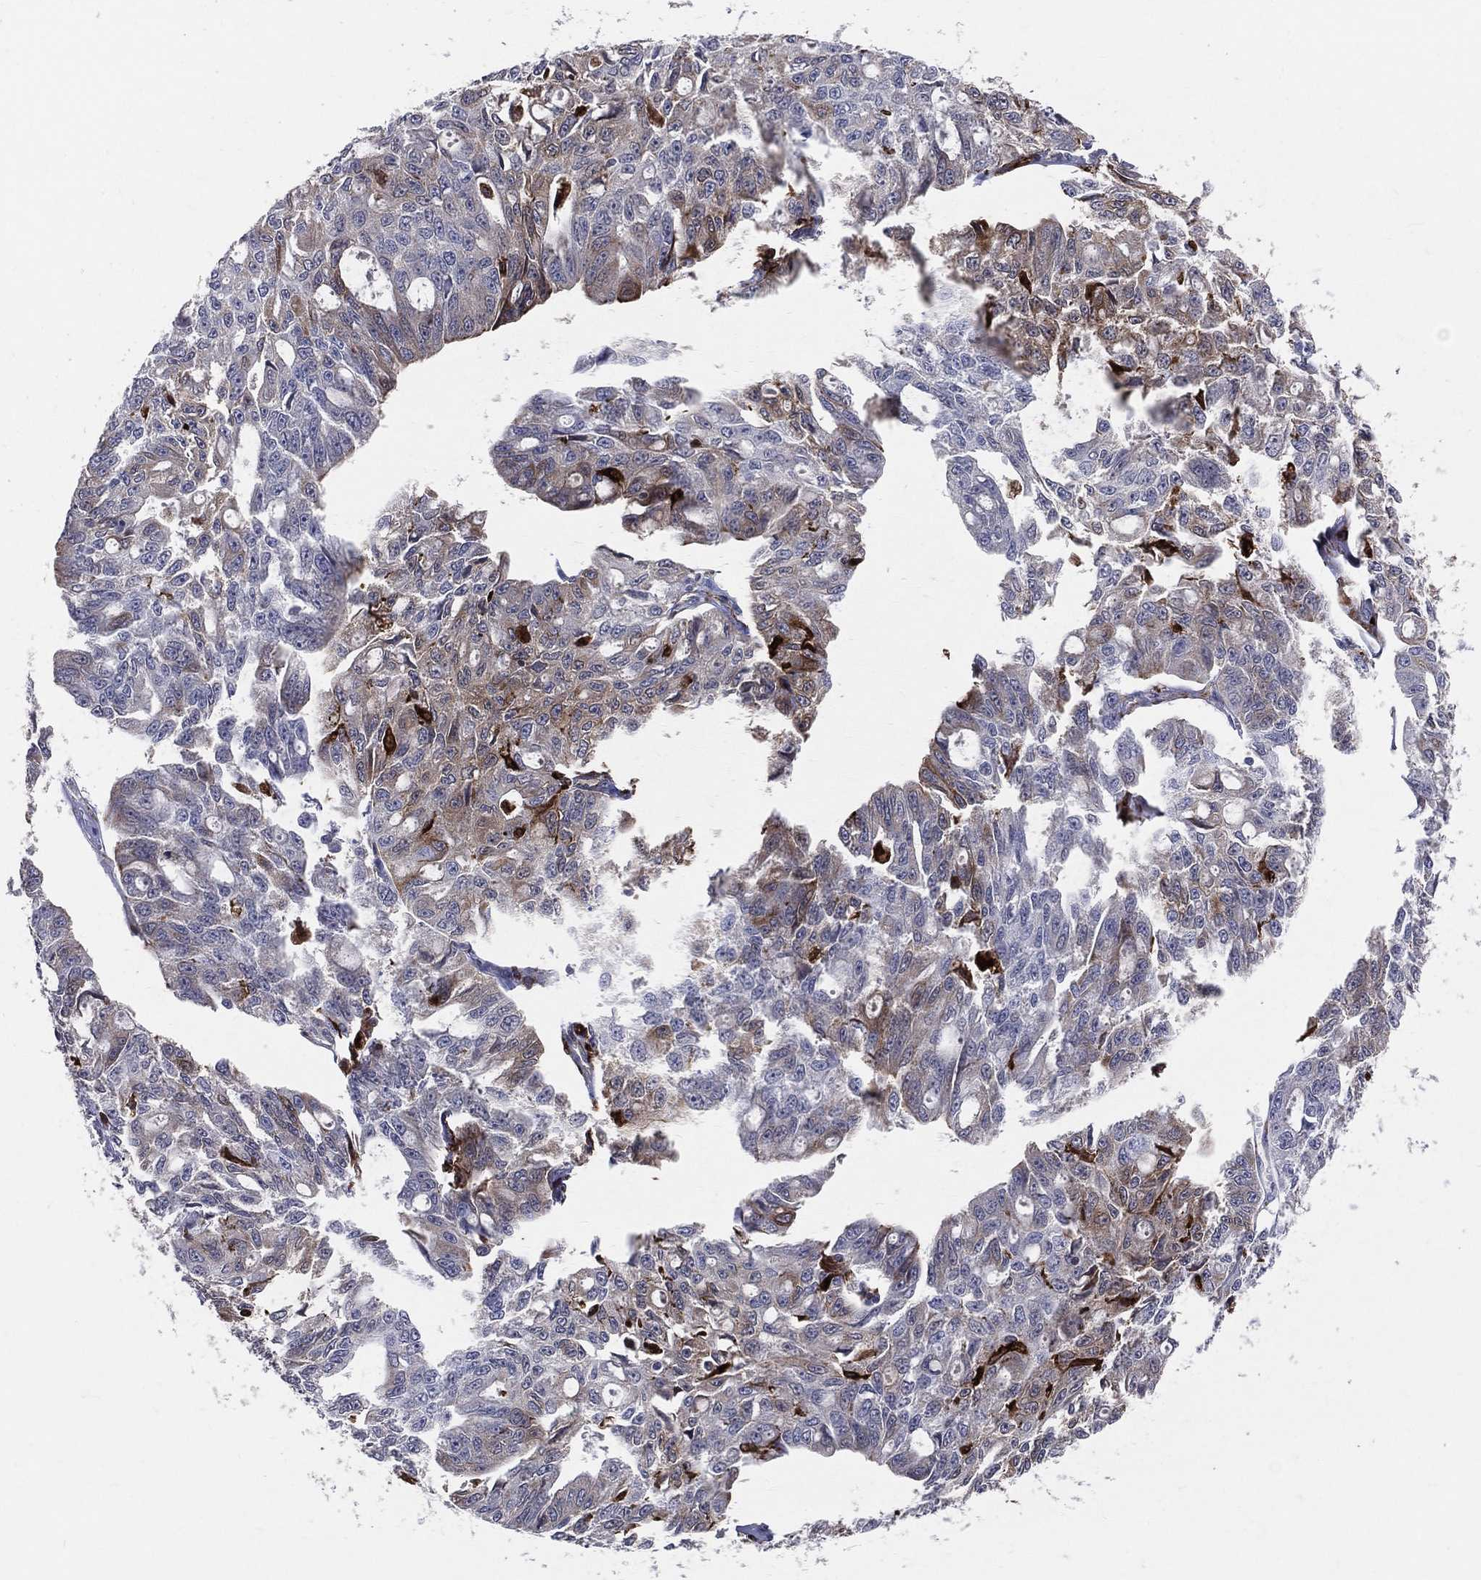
{"staining": {"intensity": "moderate", "quantity": "<25%", "location": "cytoplasmic/membranous"}, "tissue": "ovarian cancer", "cell_type": "Tumor cells", "image_type": "cancer", "snomed": [{"axis": "morphology", "description": "Carcinoma, endometroid"}, {"axis": "topography", "description": "Ovary"}], "caption": "Human ovarian endometroid carcinoma stained for a protein (brown) displays moderate cytoplasmic/membranous positive expression in about <25% of tumor cells.", "gene": "CD74", "patient": {"sex": "female", "age": 65}}